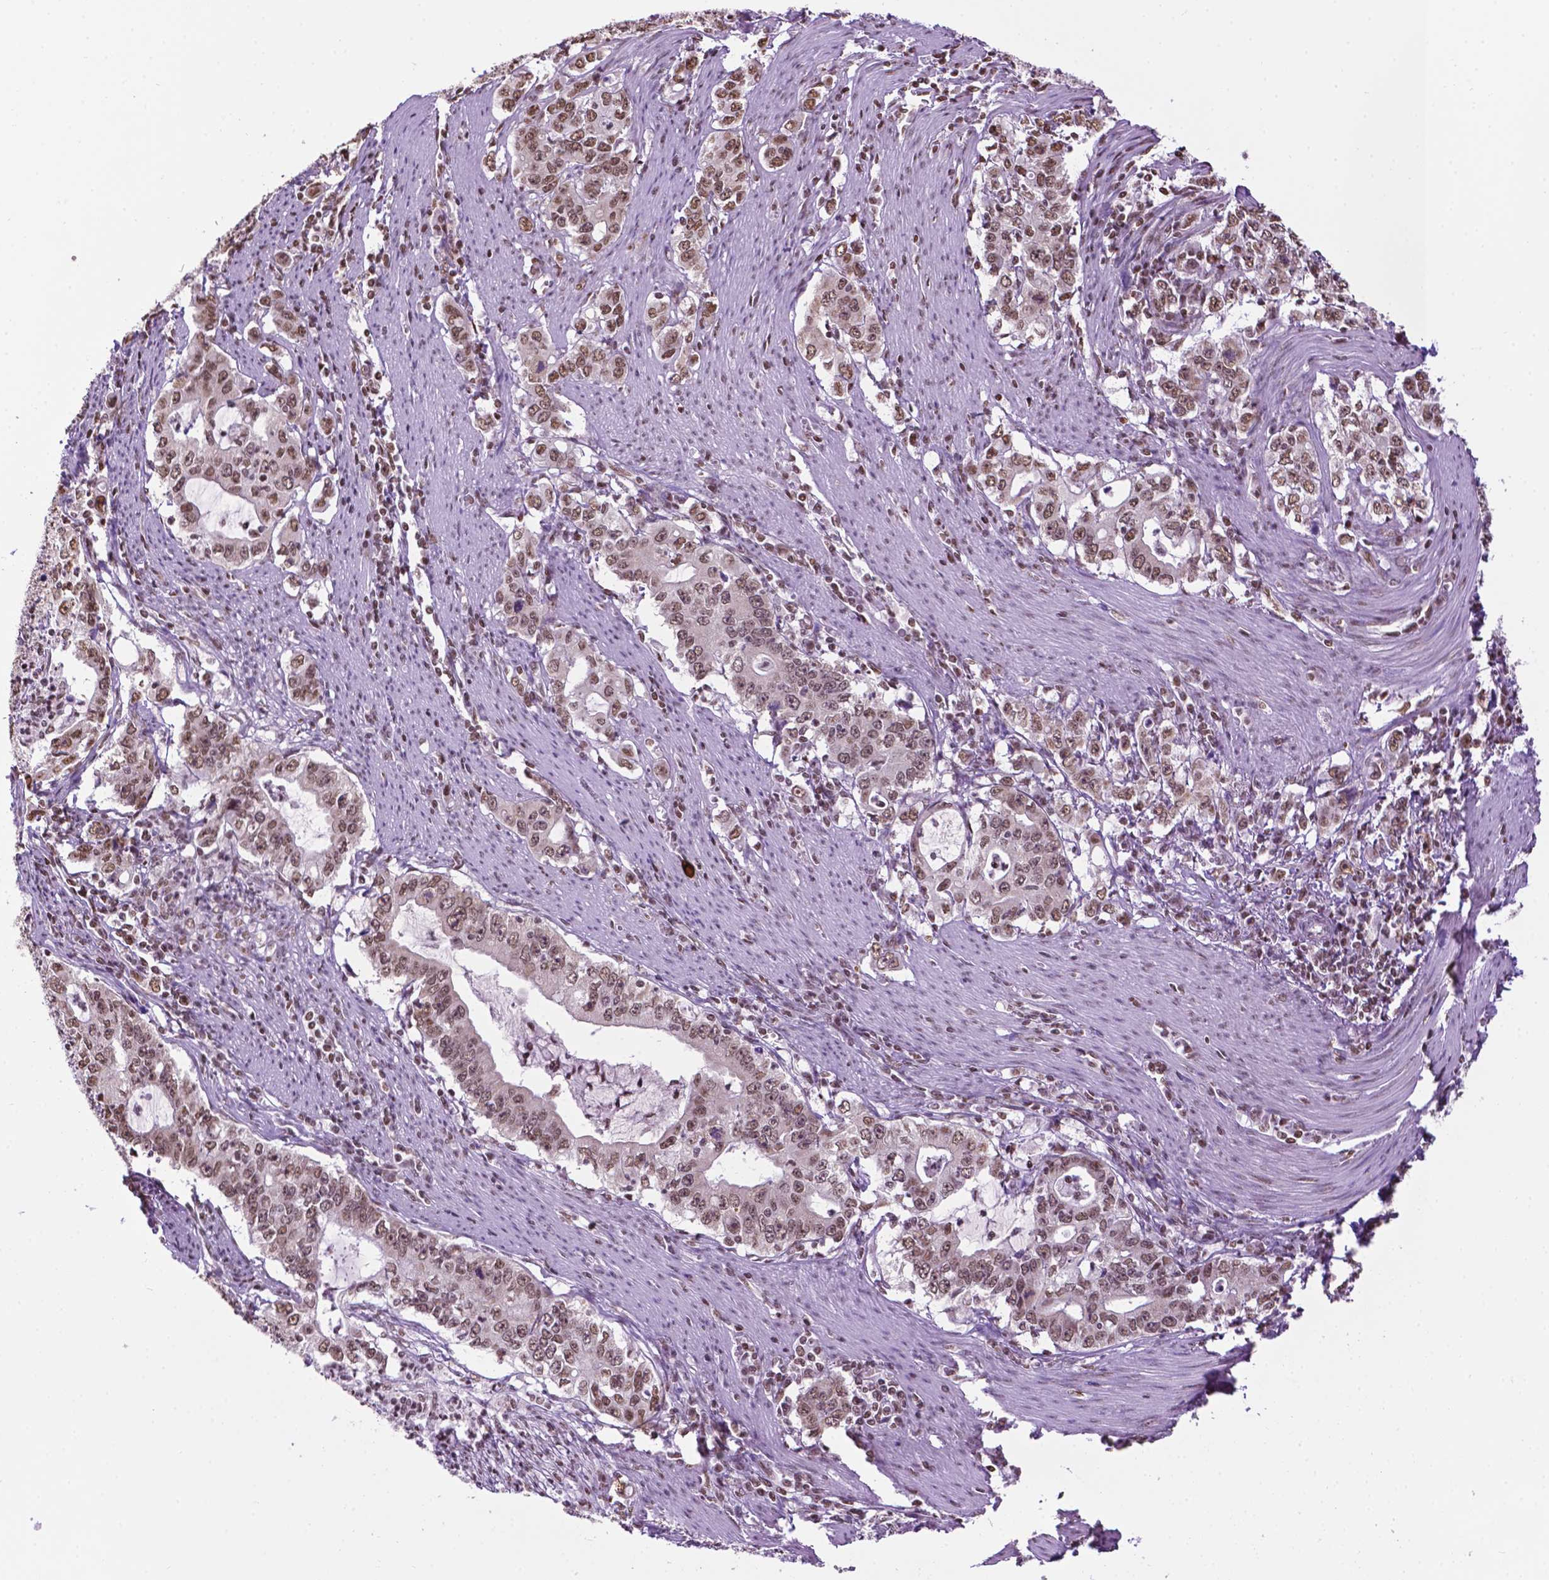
{"staining": {"intensity": "moderate", "quantity": "25%-75%", "location": "nuclear"}, "tissue": "stomach cancer", "cell_type": "Tumor cells", "image_type": "cancer", "snomed": [{"axis": "morphology", "description": "Adenocarcinoma, NOS"}, {"axis": "topography", "description": "Stomach, lower"}], "caption": "Protein staining of stomach cancer tissue shows moderate nuclear positivity in approximately 25%-75% of tumor cells. Immunohistochemistry stains the protein in brown and the nuclei are stained blue.", "gene": "COL23A1", "patient": {"sex": "female", "age": 72}}